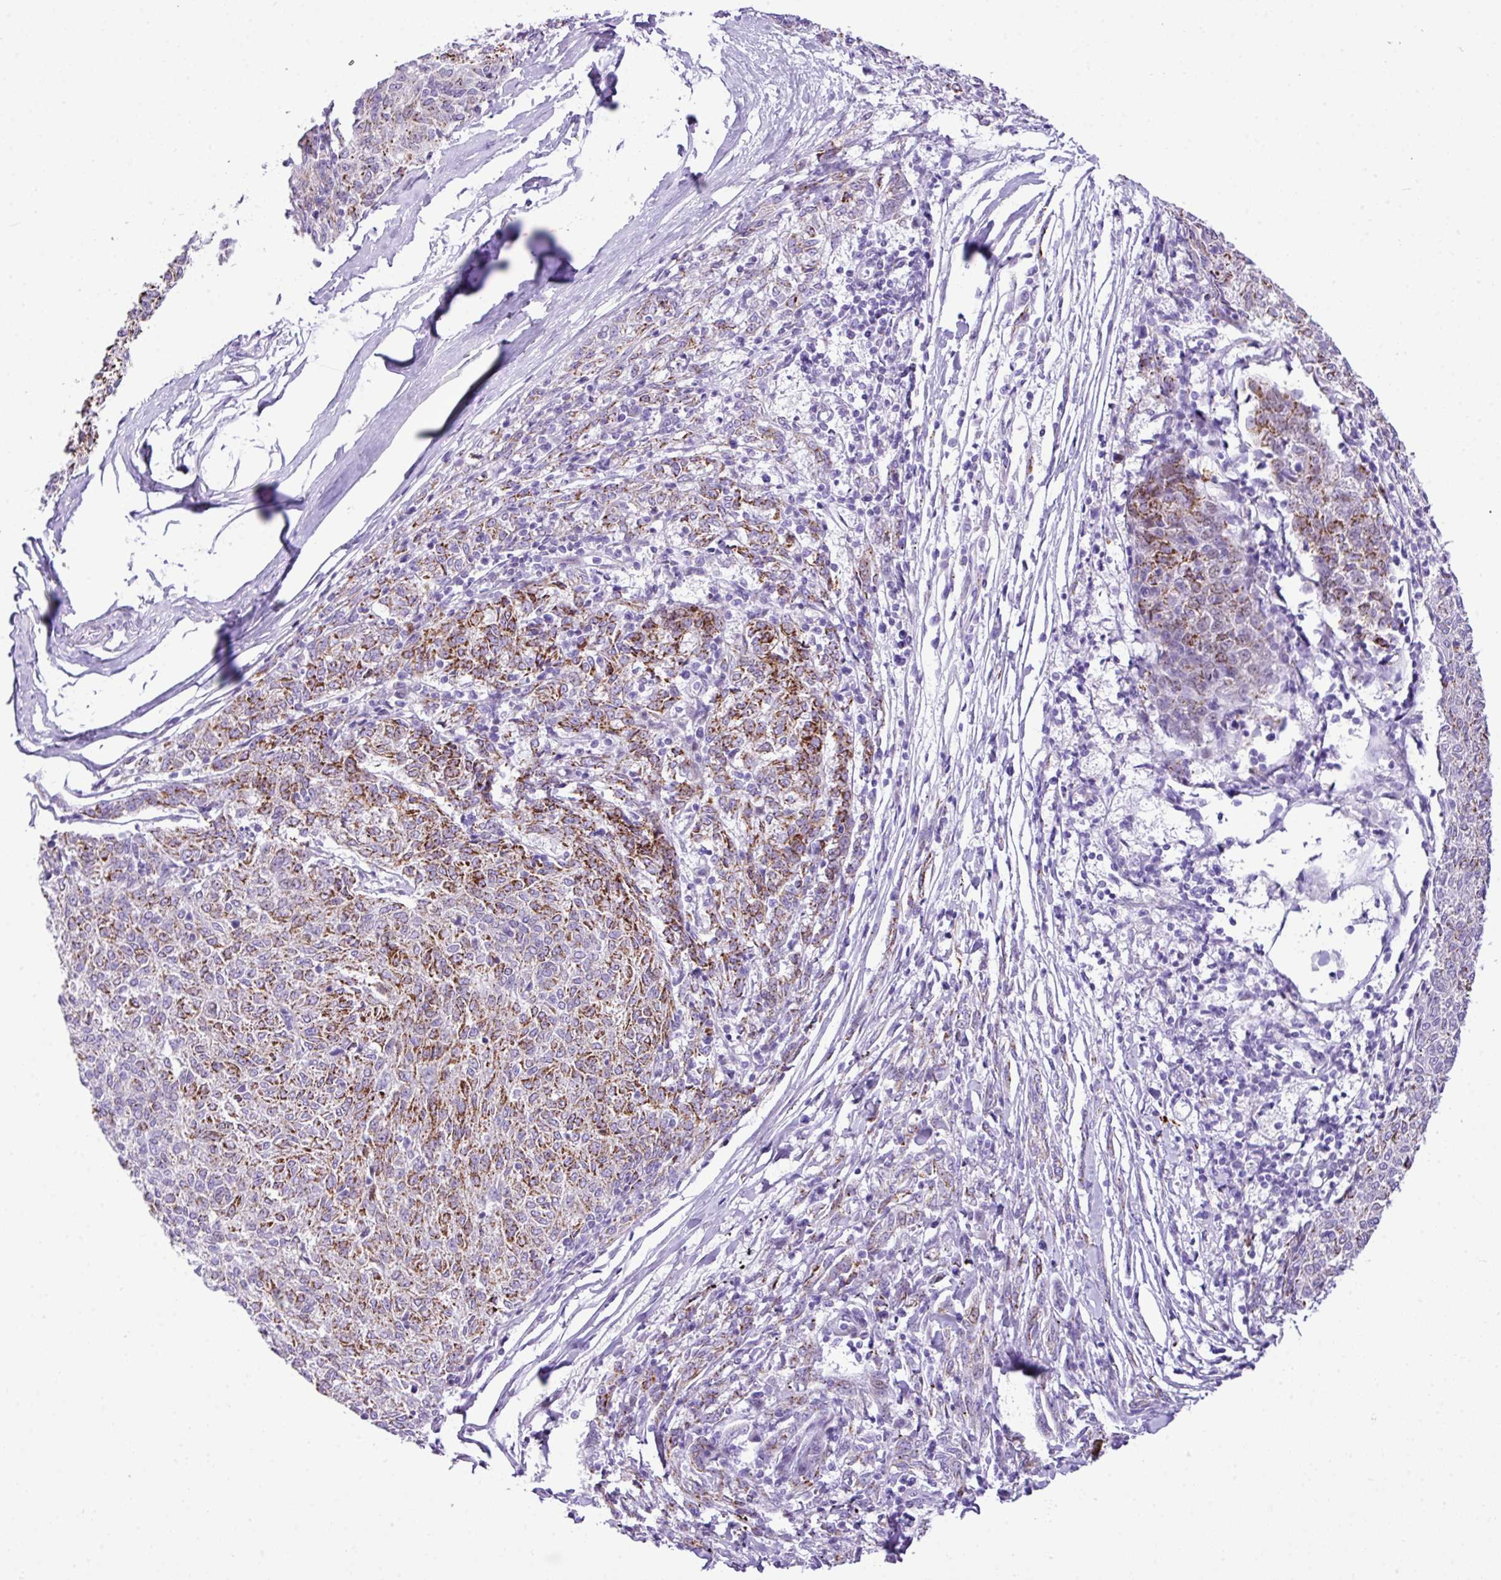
{"staining": {"intensity": "moderate", "quantity": "25%-75%", "location": "cytoplasmic/membranous"}, "tissue": "melanoma", "cell_type": "Tumor cells", "image_type": "cancer", "snomed": [{"axis": "morphology", "description": "Malignant melanoma, NOS"}, {"axis": "topography", "description": "Skin"}], "caption": "This is an image of immunohistochemistry (IHC) staining of melanoma, which shows moderate positivity in the cytoplasmic/membranous of tumor cells.", "gene": "RCAN2", "patient": {"sex": "female", "age": 72}}